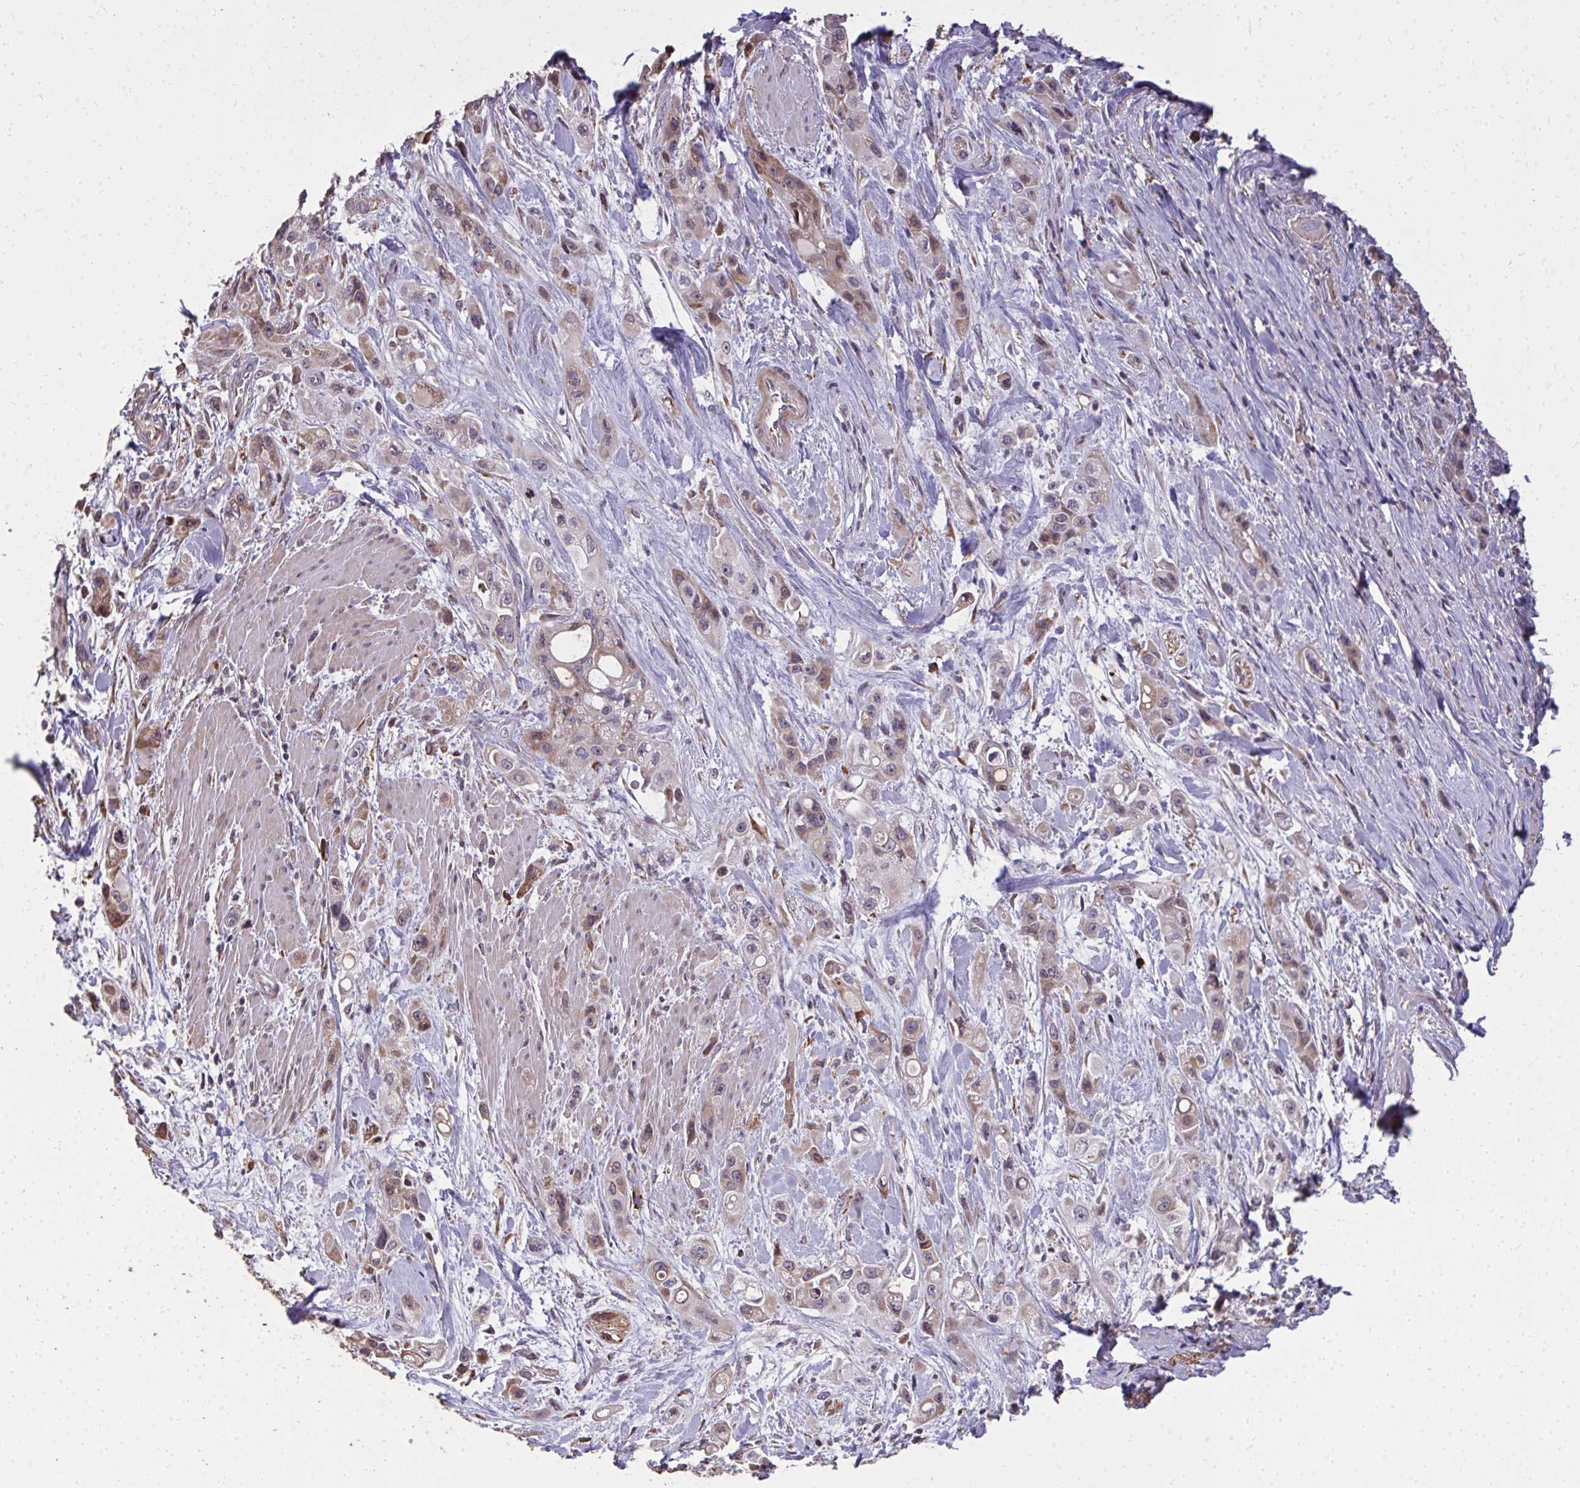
{"staining": {"intensity": "weak", "quantity": "25%-75%", "location": "cytoplasmic/membranous"}, "tissue": "pancreatic cancer", "cell_type": "Tumor cells", "image_type": "cancer", "snomed": [{"axis": "morphology", "description": "Adenocarcinoma, NOS"}, {"axis": "topography", "description": "Pancreas"}], "caption": "IHC of human pancreatic adenocarcinoma exhibits low levels of weak cytoplasmic/membranous expression in approximately 25%-75% of tumor cells.", "gene": "FIBCD1", "patient": {"sex": "female", "age": 66}}